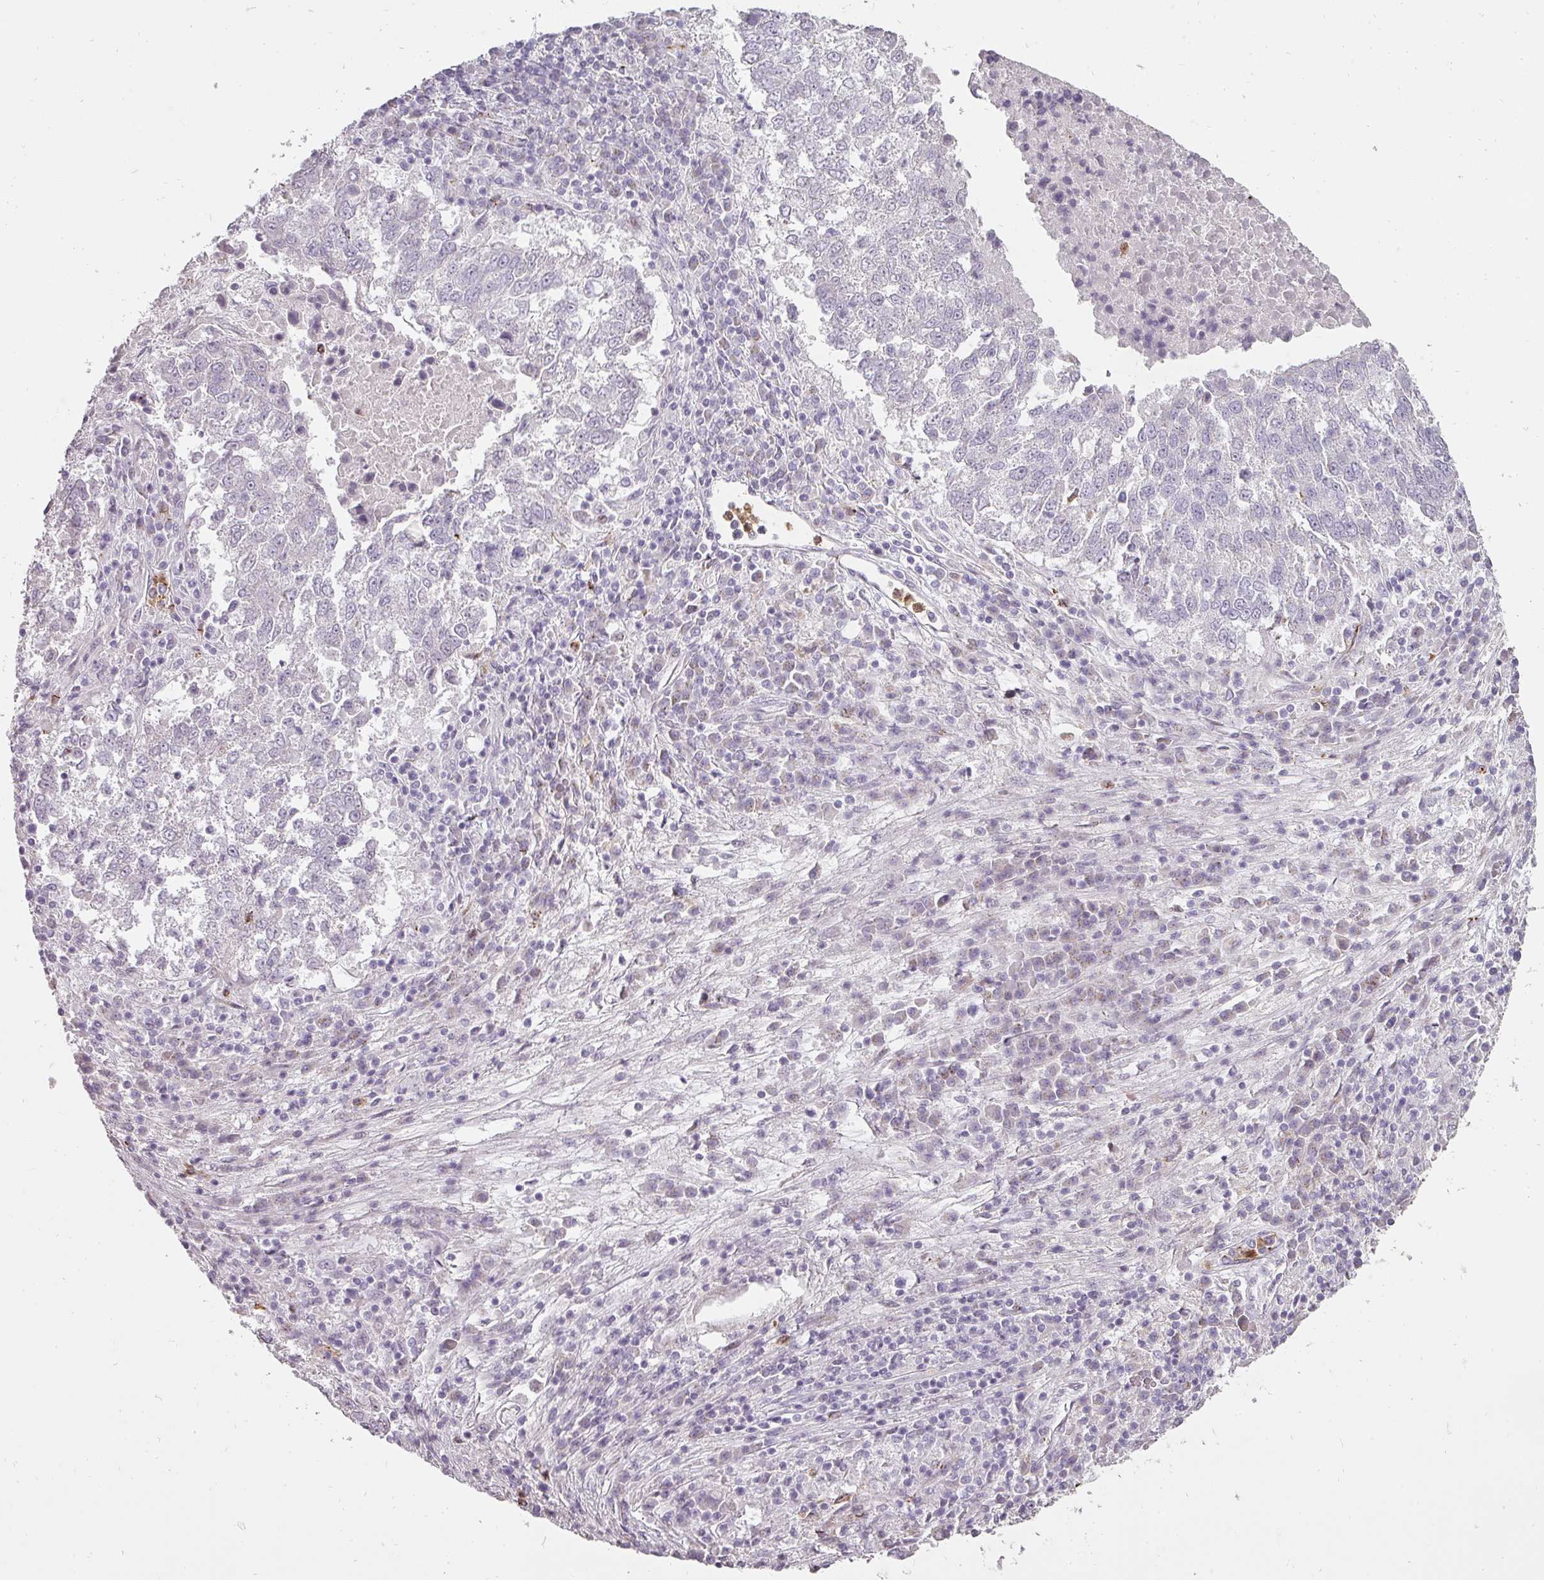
{"staining": {"intensity": "negative", "quantity": "none", "location": "none"}, "tissue": "lung cancer", "cell_type": "Tumor cells", "image_type": "cancer", "snomed": [{"axis": "morphology", "description": "Squamous cell carcinoma, NOS"}, {"axis": "topography", "description": "Lung"}], "caption": "The image demonstrates no significant positivity in tumor cells of lung squamous cell carcinoma.", "gene": "BIK", "patient": {"sex": "male", "age": 73}}